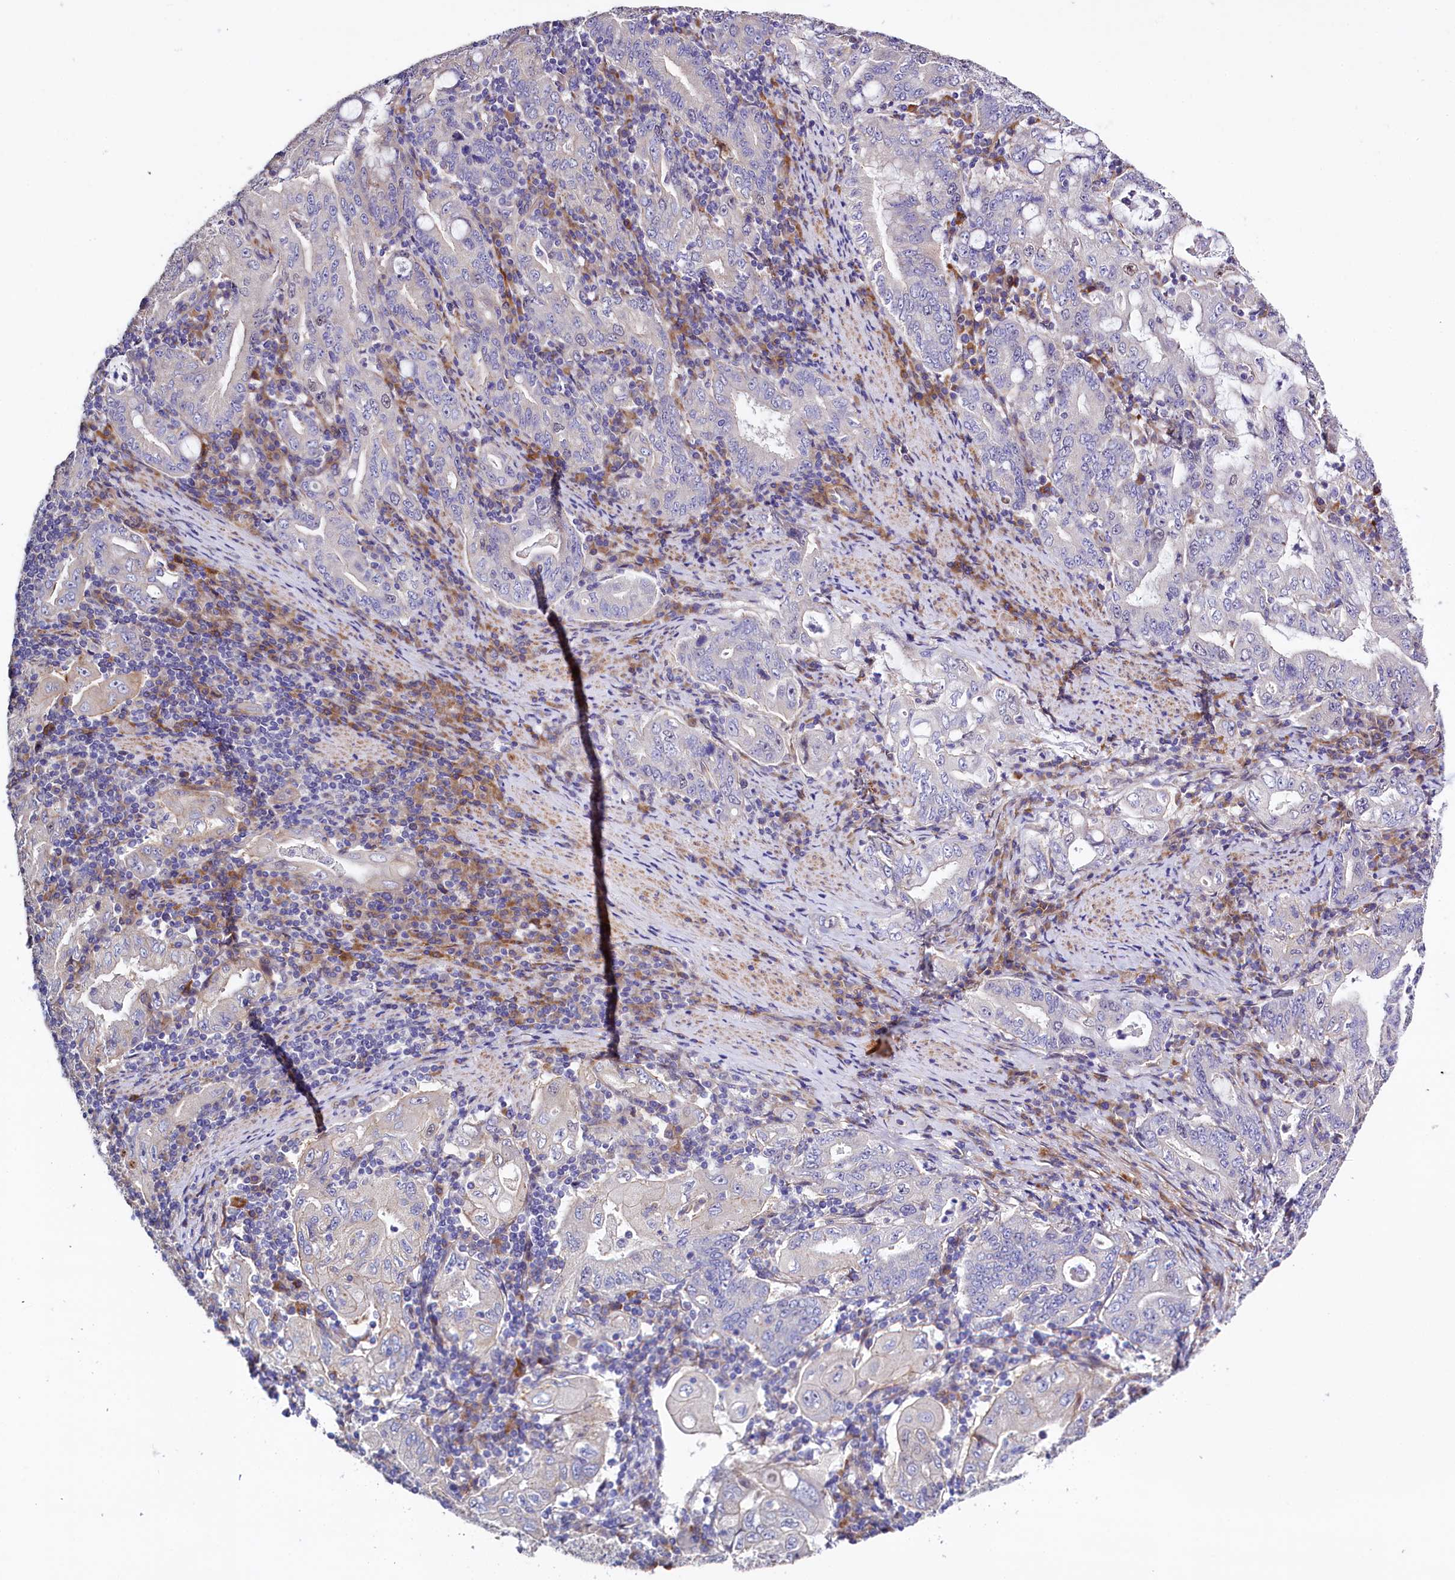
{"staining": {"intensity": "negative", "quantity": "none", "location": "none"}, "tissue": "stomach cancer", "cell_type": "Tumor cells", "image_type": "cancer", "snomed": [{"axis": "morphology", "description": "Normal tissue, NOS"}, {"axis": "morphology", "description": "Adenocarcinoma, NOS"}, {"axis": "topography", "description": "Esophagus"}, {"axis": "topography", "description": "Stomach, upper"}, {"axis": "topography", "description": "Peripheral nerve tissue"}], "caption": "There is no significant staining in tumor cells of stomach cancer. (Brightfield microscopy of DAB immunohistochemistry at high magnification).", "gene": "WNT8A", "patient": {"sex": "male", "age": 62}}